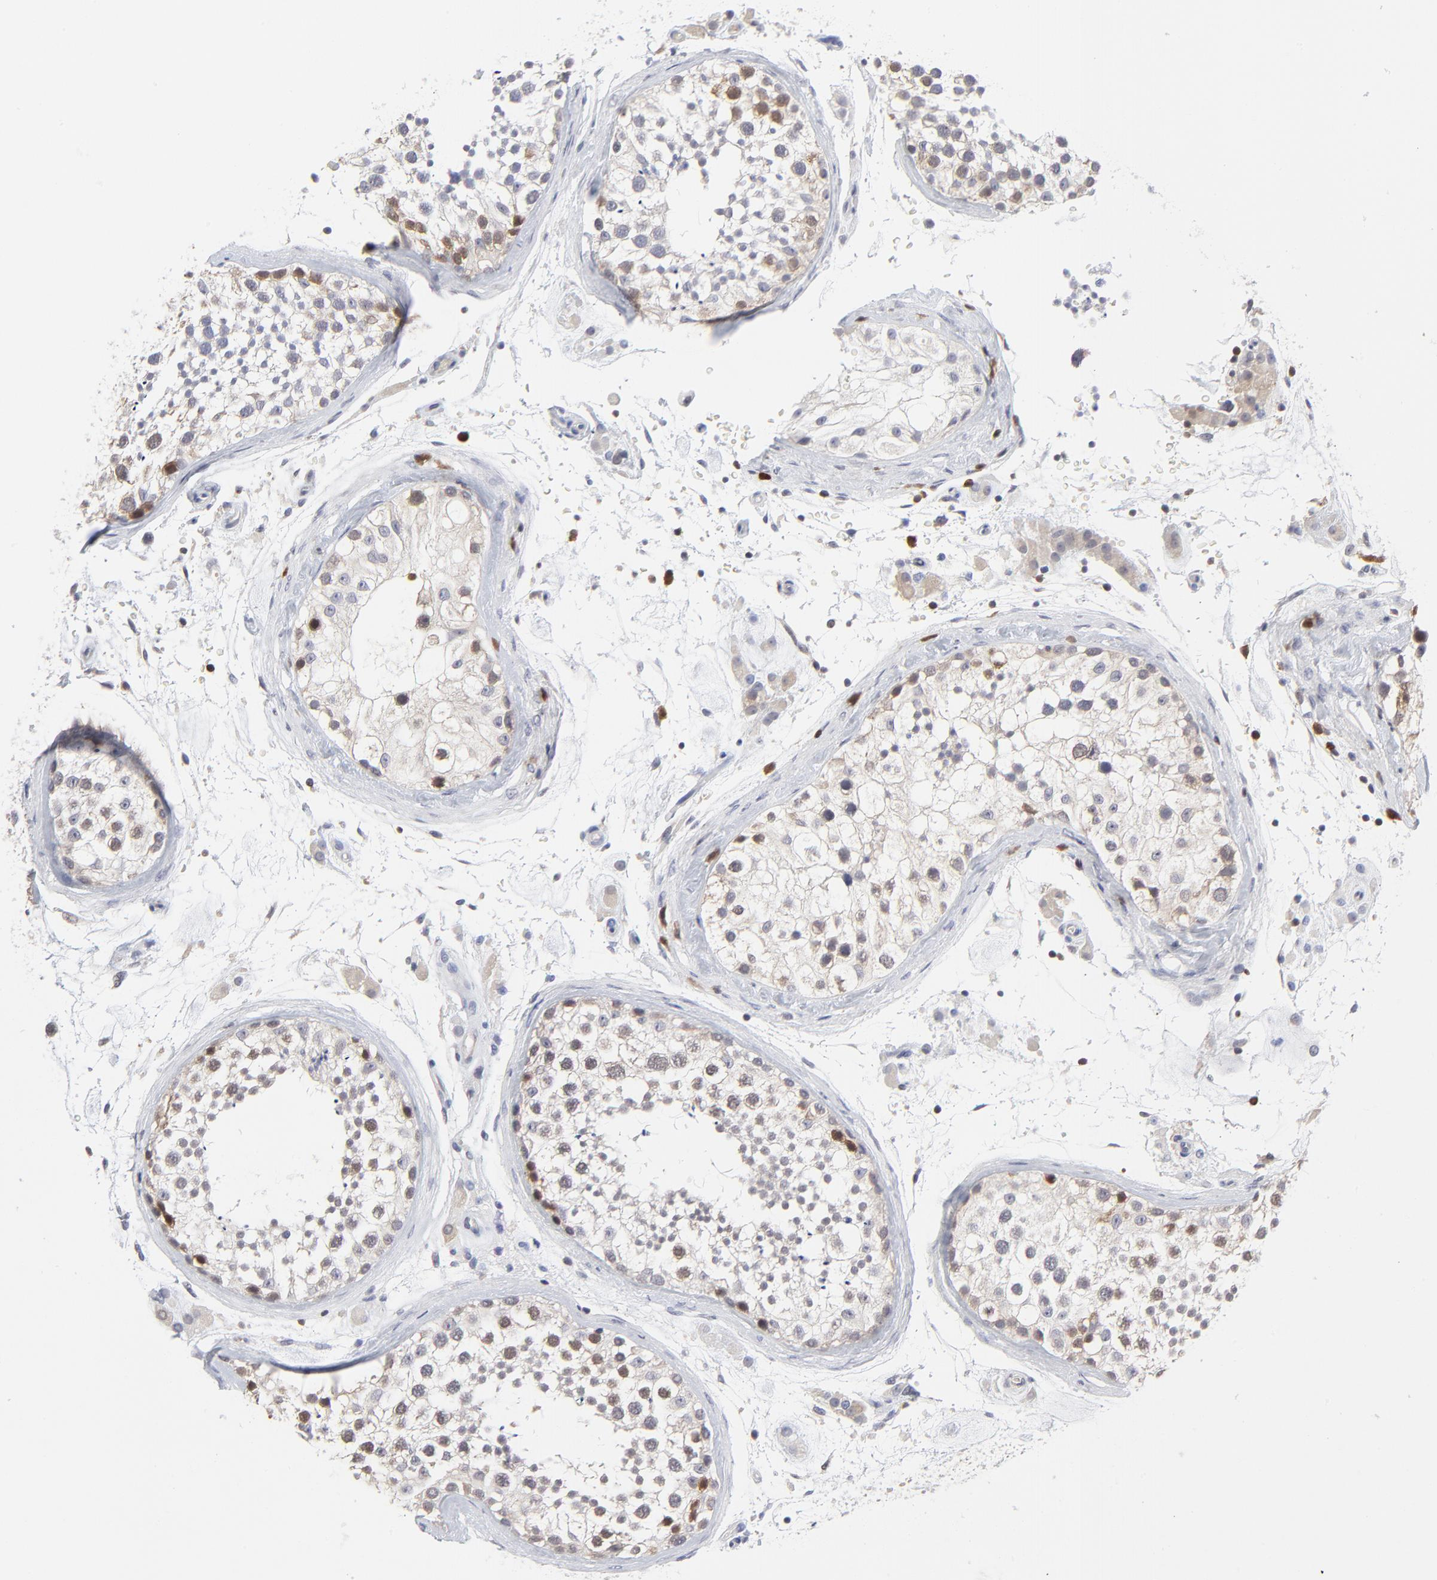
{"staining": {"intensity": "negative", "quantity": "none", "location": "none"}, "tissue": "testis", "cell_type": "Cells in seminiferous ducts", "image_type": "normal", "snomed": [{"axis": "morphology", "description": "Normal tissue, NOS"}, {"axis": "topography", "description": "Testis"}], "caption": "Immunohistochemical staining of benign testis demonstrates no significant expression in cells in seminiferous ducts. (DAB immunohistochemistry (IHC), high magnification).", "gene": "CASP3", "patient": {"sex": "male", "age": 46}}